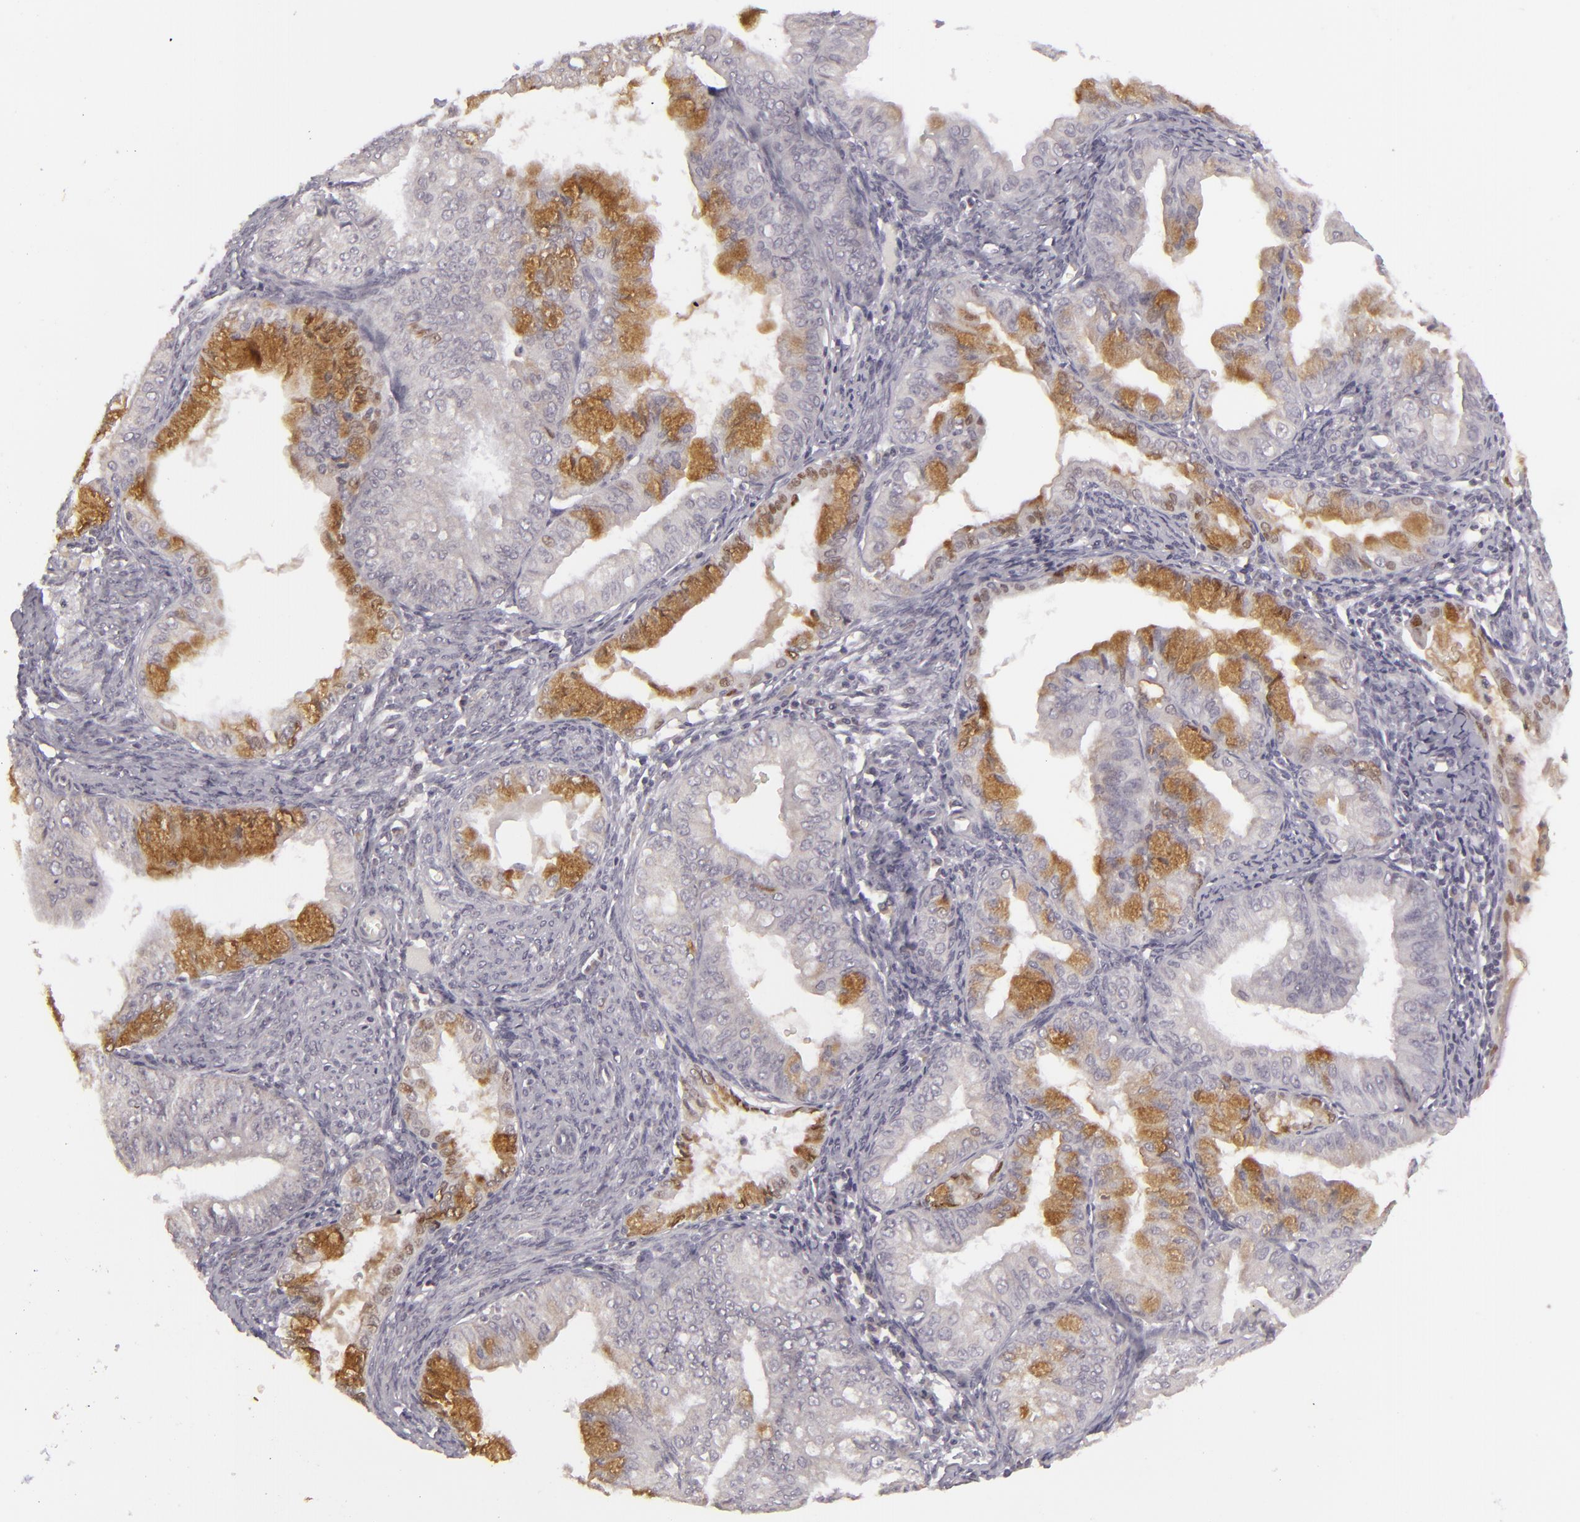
{"staining": {"intensity": "moderate", "quantity": "25%-75%", "location": "cytoplasmic/membranous,nuclear"}, "tissue": "endometrial cancer", "cell_type": "Tumor cells", "image_type": "cancer", "snomed": [{"axis": "morphology", "description": "Adenocarcinoma, NOS"}, {"axis": "topography", "description": "Endometrium"}], "caption": "A brown stain labels moderate cytoplasmic/membranous and nuclear positivity of a protein in human endometrial cancer (adenocarcinoma) tumor cells.", "gene": "SIX1", "patient": {"sex": "female", "age": 76}}